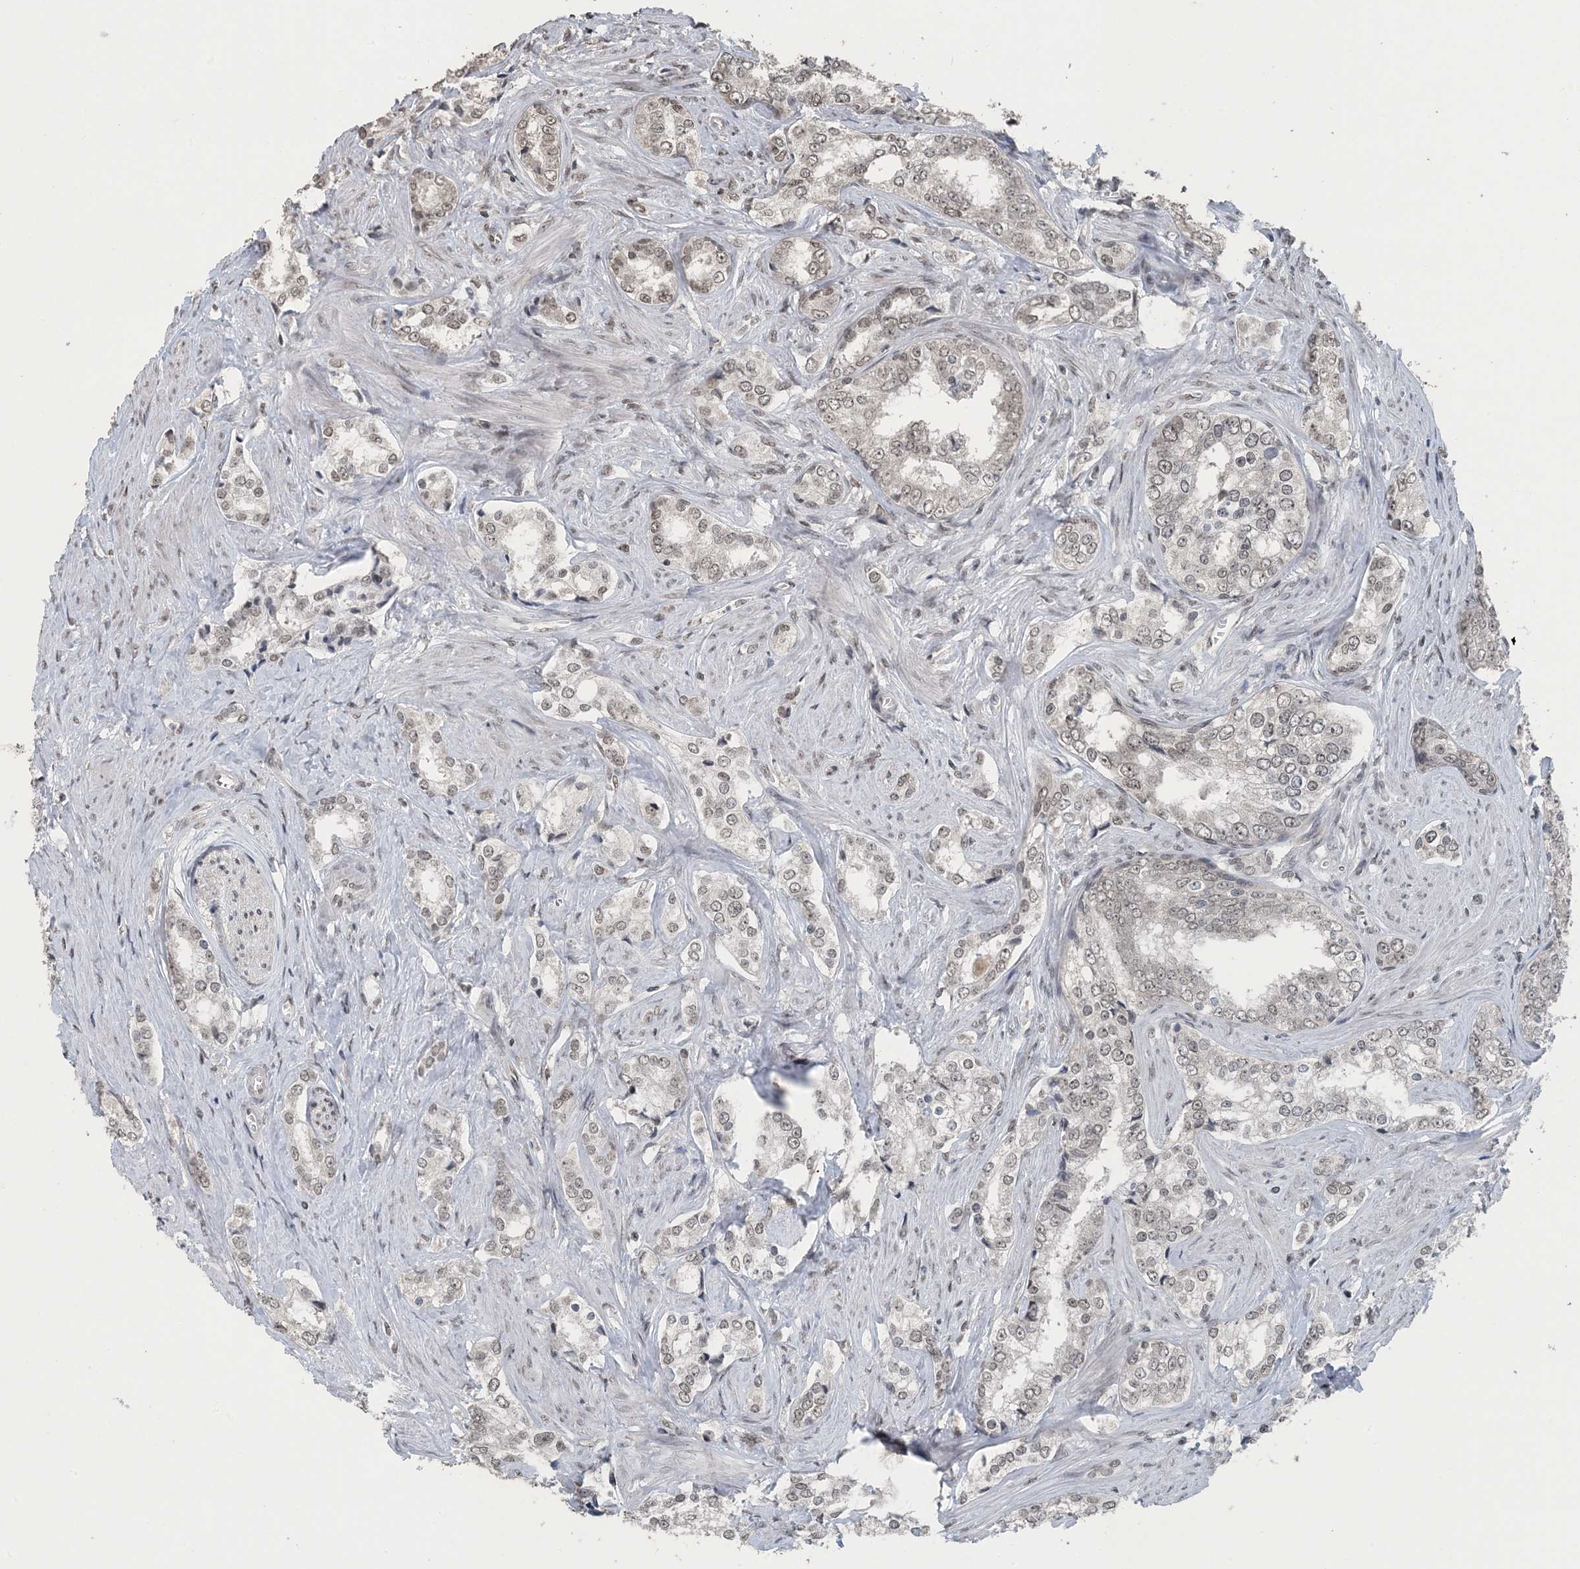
{"staining": {"intensity": "weak", "quantity": "<25%", "location": "nuclear"}, "tissue": "prostate cancer", "cell_type": "Tumor cells", "image_type": "cancer", "snomed": [{"axis": "morphology", "description": "Adenocarcinoma, High grade"}, {"axis": "topography", "description": "Prostate"}], "caption": "Micrograph shows no protein staining in tumor cells of prostate high-grade adenocarcinoma tissue.", "gene": "MBD2", "patient": {"sex": "male", "age": 66}}